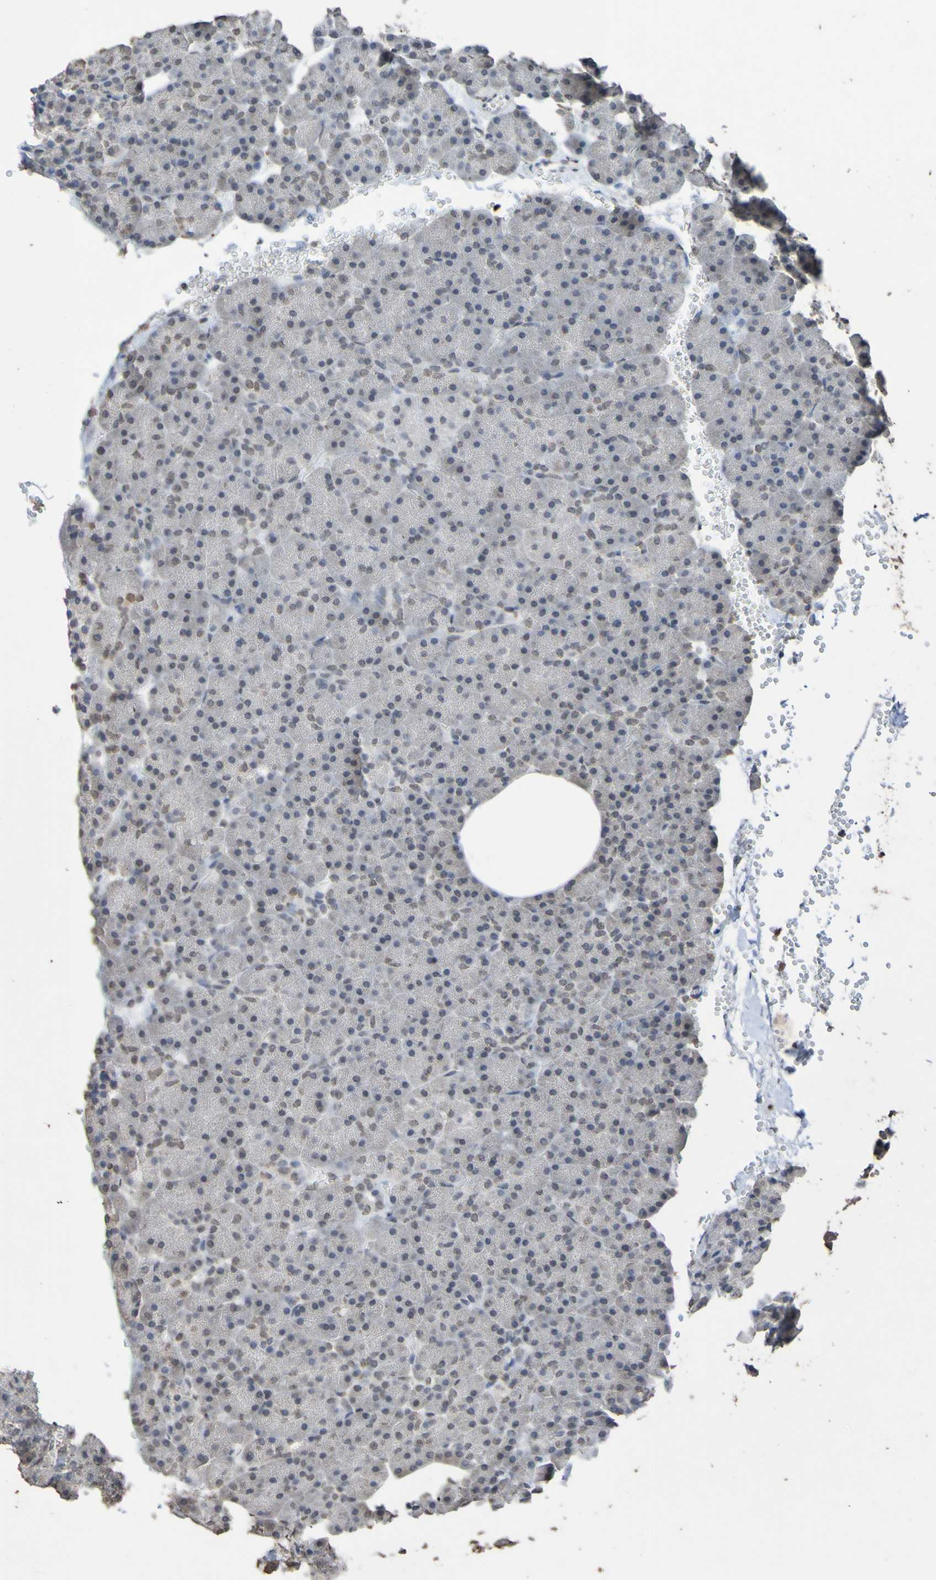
{"staining": {"intensity": "negative", "quantity": "none", "location": "none"}, "tissue": "pancreas", "cell_type": "Exocrine glandular cells", "image_type": "normal", "snomed": [{"axis": "morphology", "description": "Normal tissue, NOS"}, {"axis": "topography", "description": "Pancreas"}], "caption": "DAB (3,3'-diaminobenzidine) immunohistochemical staining of unremarkable human pancreas exhibits no significant staining in exocrine glandular cells. The staining is performed using DAB brown chromogen with nuclei counter-stained in using hematoxylin.", "gene": "ALKBH2", "patient": {"sex": "female", "age": 35}}